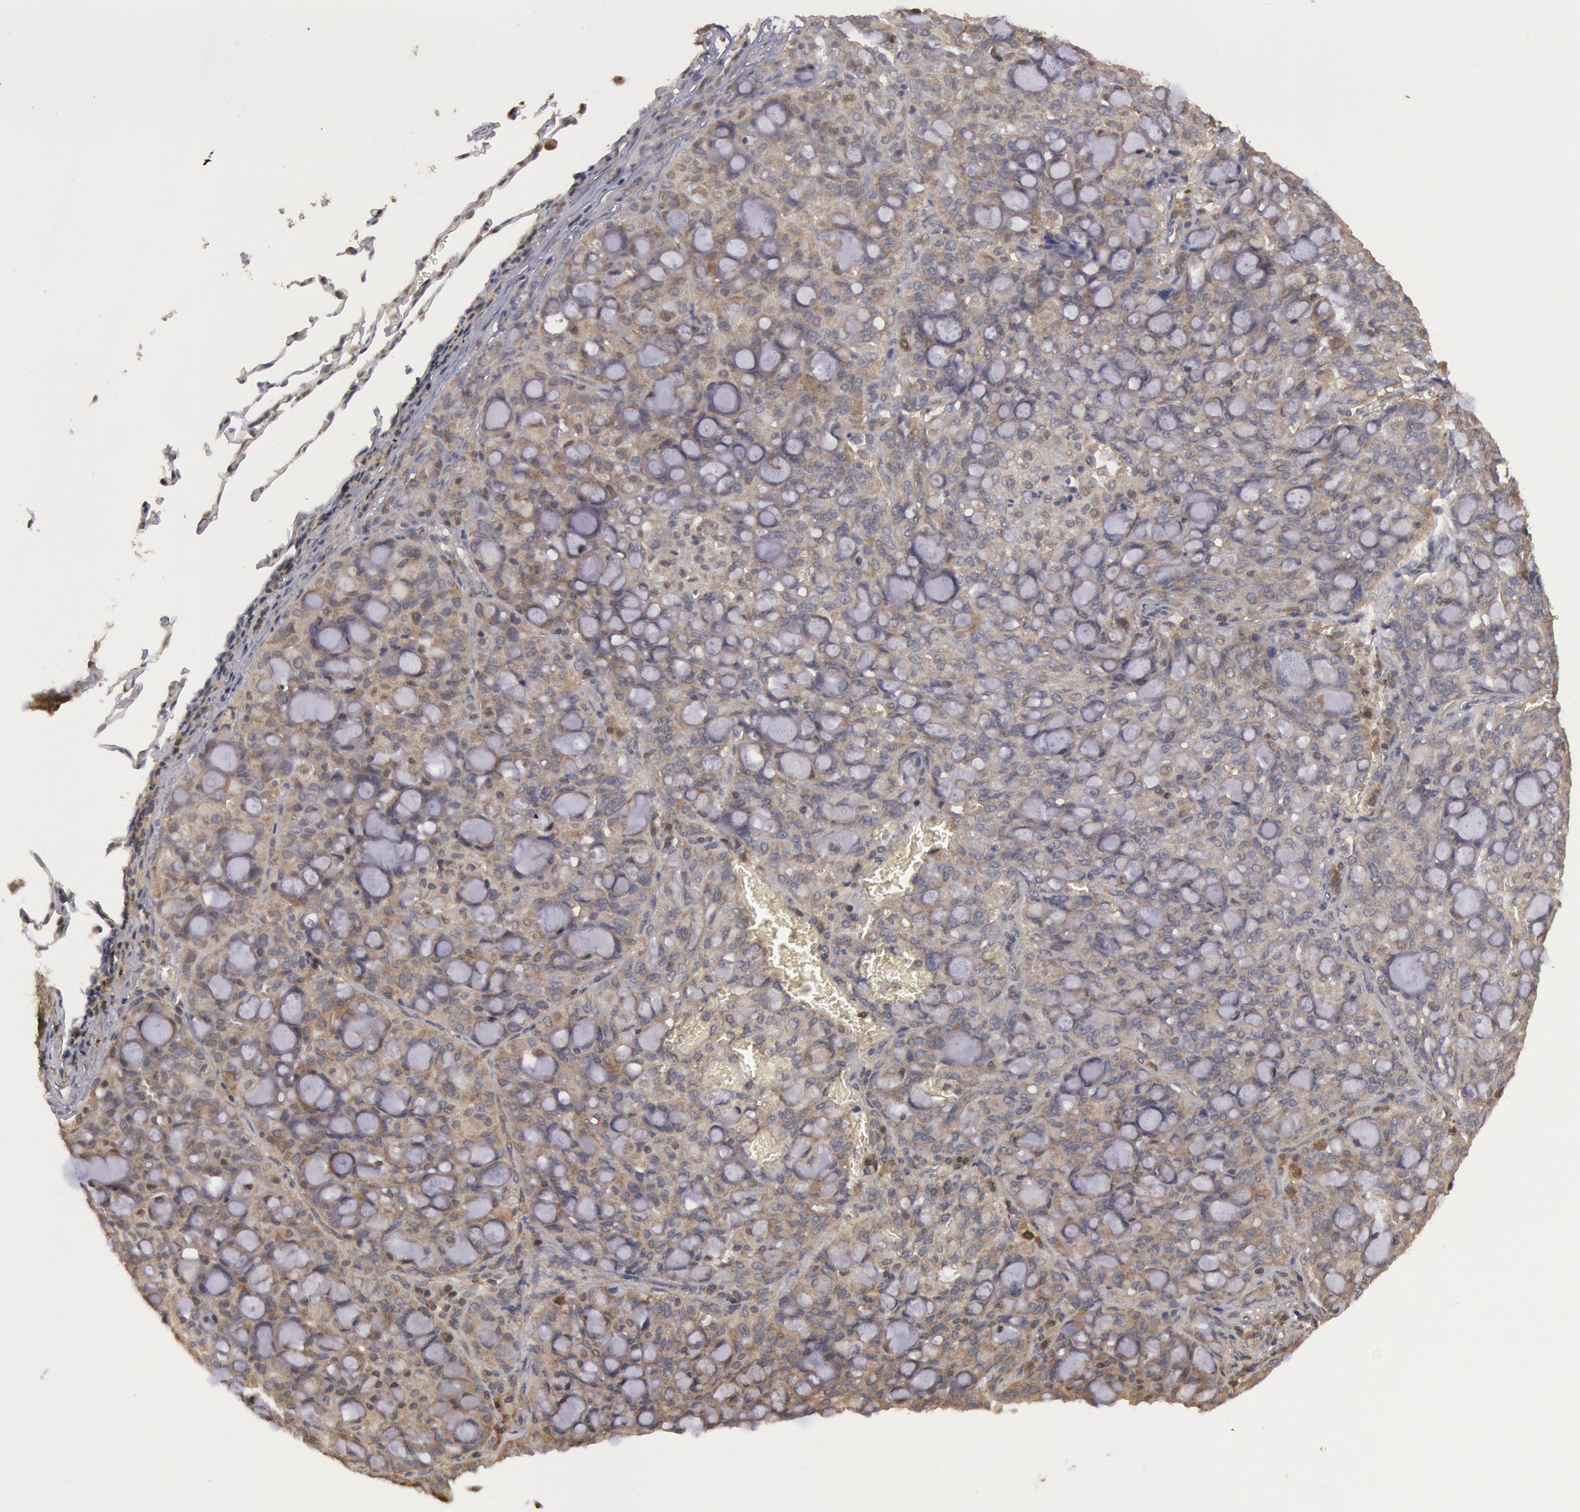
{"staining": {"intensity": "weak", "quantity": ">75%", "location": "cytoplasmic/membranous"}, "tissue": "lung cancer", "cell_type": "Tumor cells", "image_type": "cancer", "snomed": [{"axis": "morphology", "description": "Adenocarcinoma, NOS"}, {"axis": "topography", "description": "Lung"}], "caption": "A low amount of weak cytoplasmic/membranous staining is identified in about >75% of tumor cells in lung cancer tissue.", "gene": "USP14", "patient": {"sex": "female", "age": 44}}